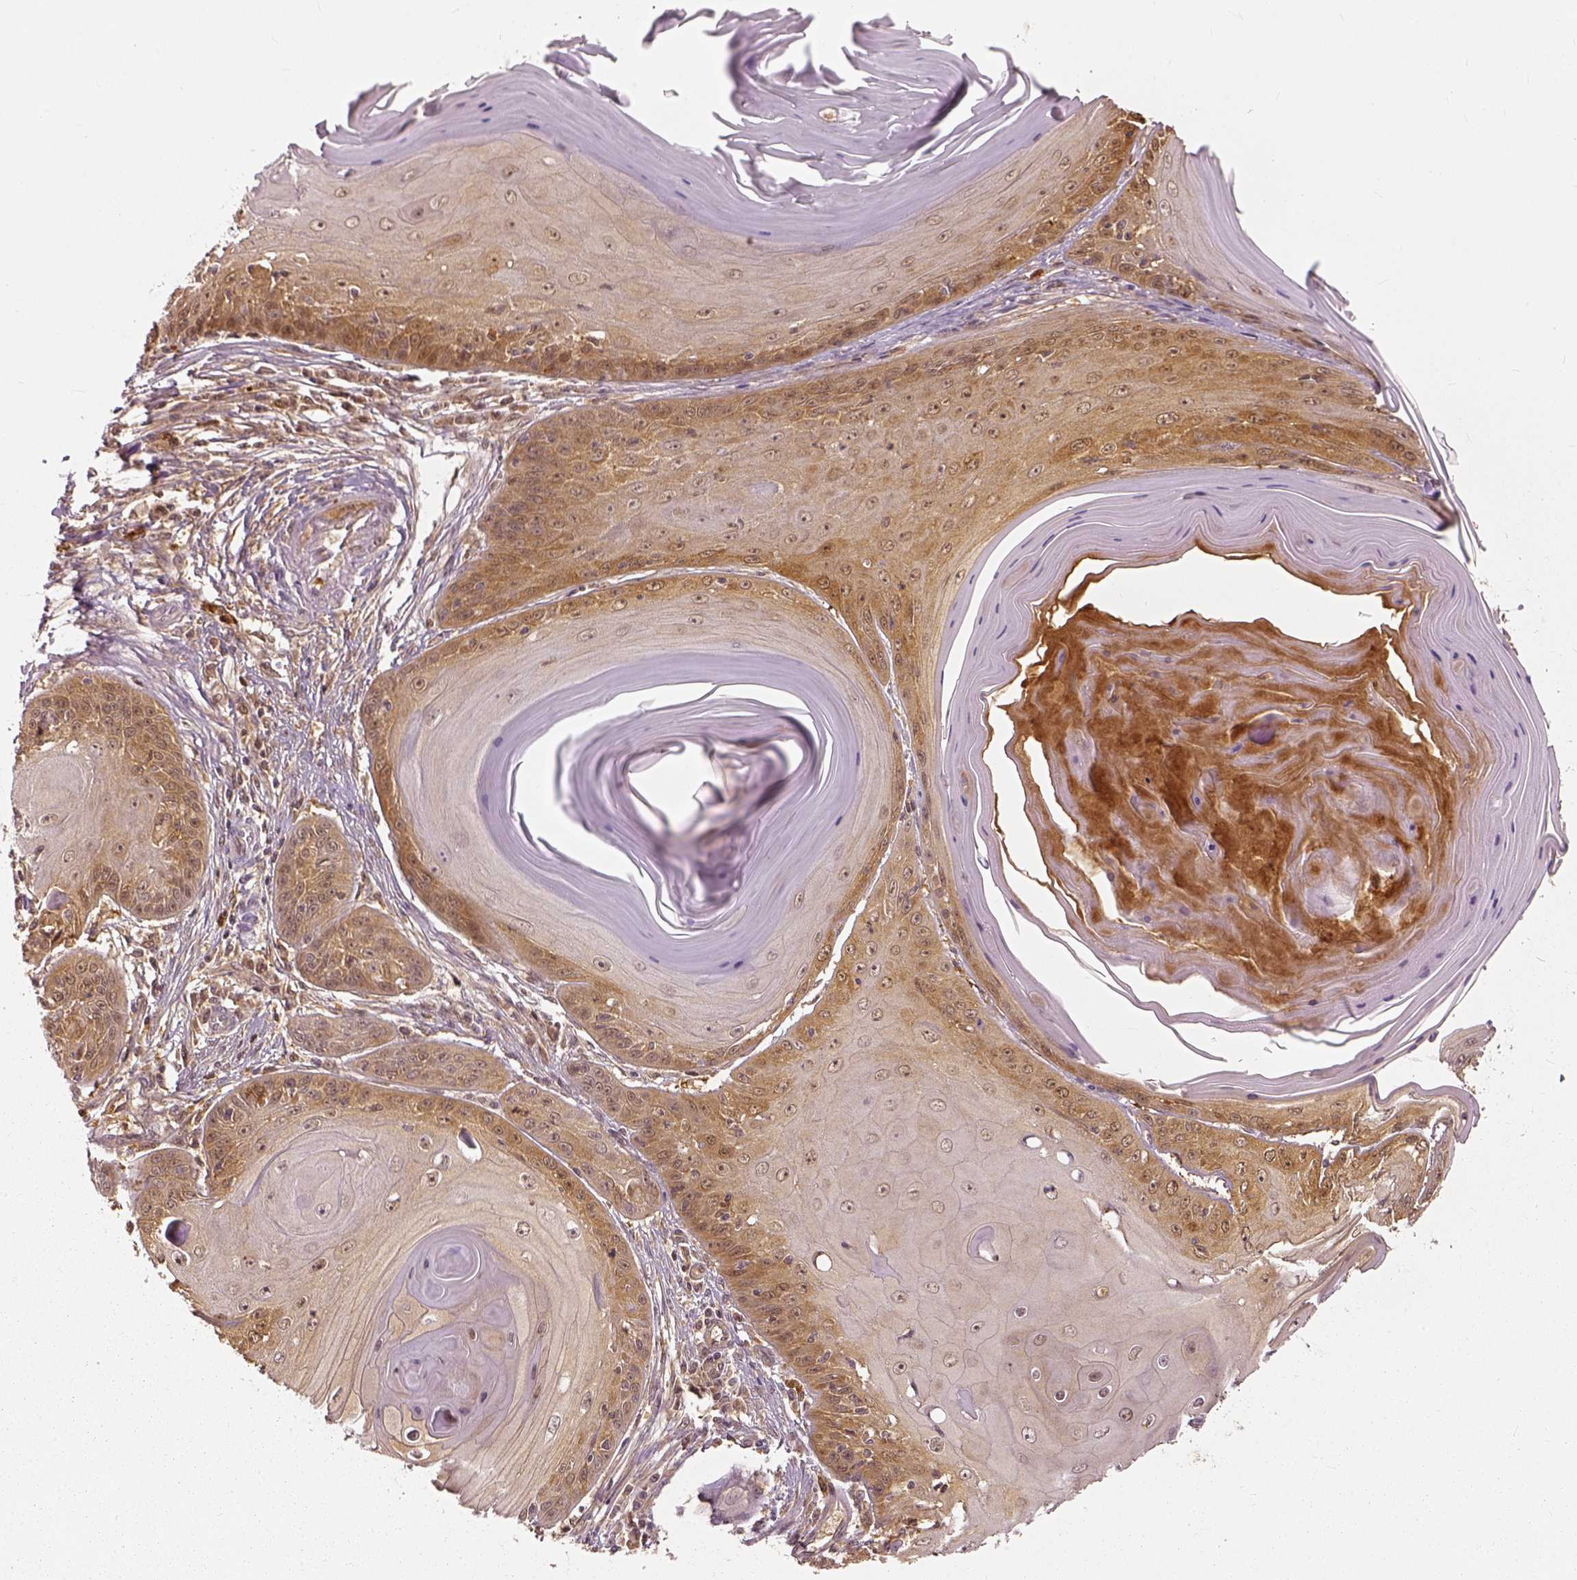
{"staining": {"intensity": "moderate", "quantity": ">75%", "location": "cytoplasmic/membranous"}, "tissue": "skin cancer", "cell_type": "Tumor cells", "image_type": "cancer", "snomed": [{"axis": "morphology", "description": "Squamous cell carcinoma, NOS"}, {"axis": "topography", "description": "Skin"}, {"axis": "topography", "description": "Vulva"}], "caption": "Squamous cell carcinoma (skin) was stained to show a protein in brown. There is medium levels of moderate cytoplasmic/membranous staining in approximately >75% of tumor cells.", "gene": "GPI", "patient": {"sex": "female", "age": 85}}